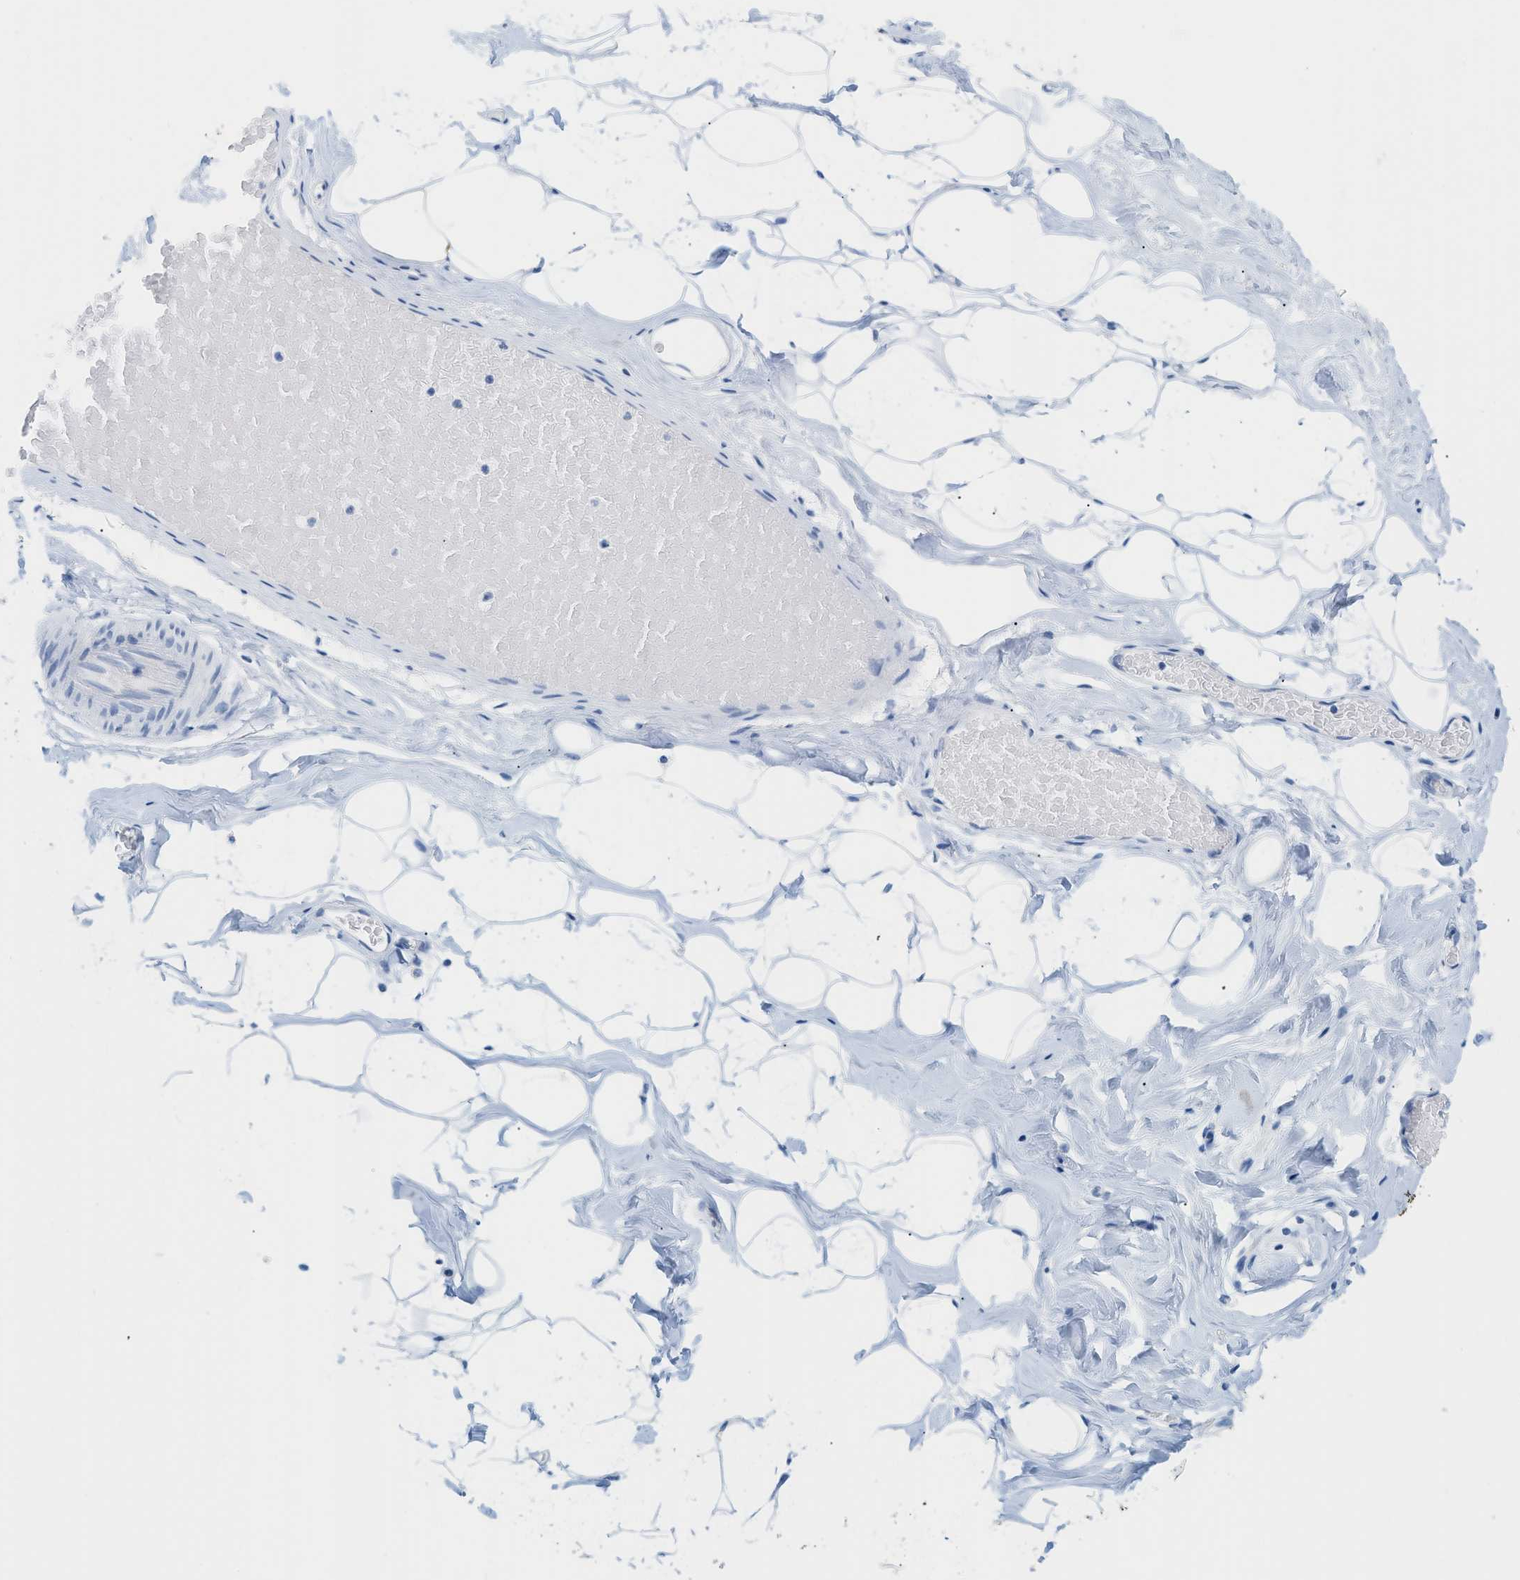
{"staining": {"intensity": "negative", "quantity": "none", "location": "none"}, "tissue": "breast", "cell_type": "Adipocytes", "image_type": "normal", "snomed": [{"axis": "morphology", "description": "Normal tissue, NOS"}, {"axis": "topography", "description": "Breast"}], "caption": "An IHC histopathology image of unremarkable breast is shown. There is no staining in adipocytes of breast.", "gene": "PAPPA", "patient": {"sex": "female", "age": 75}}